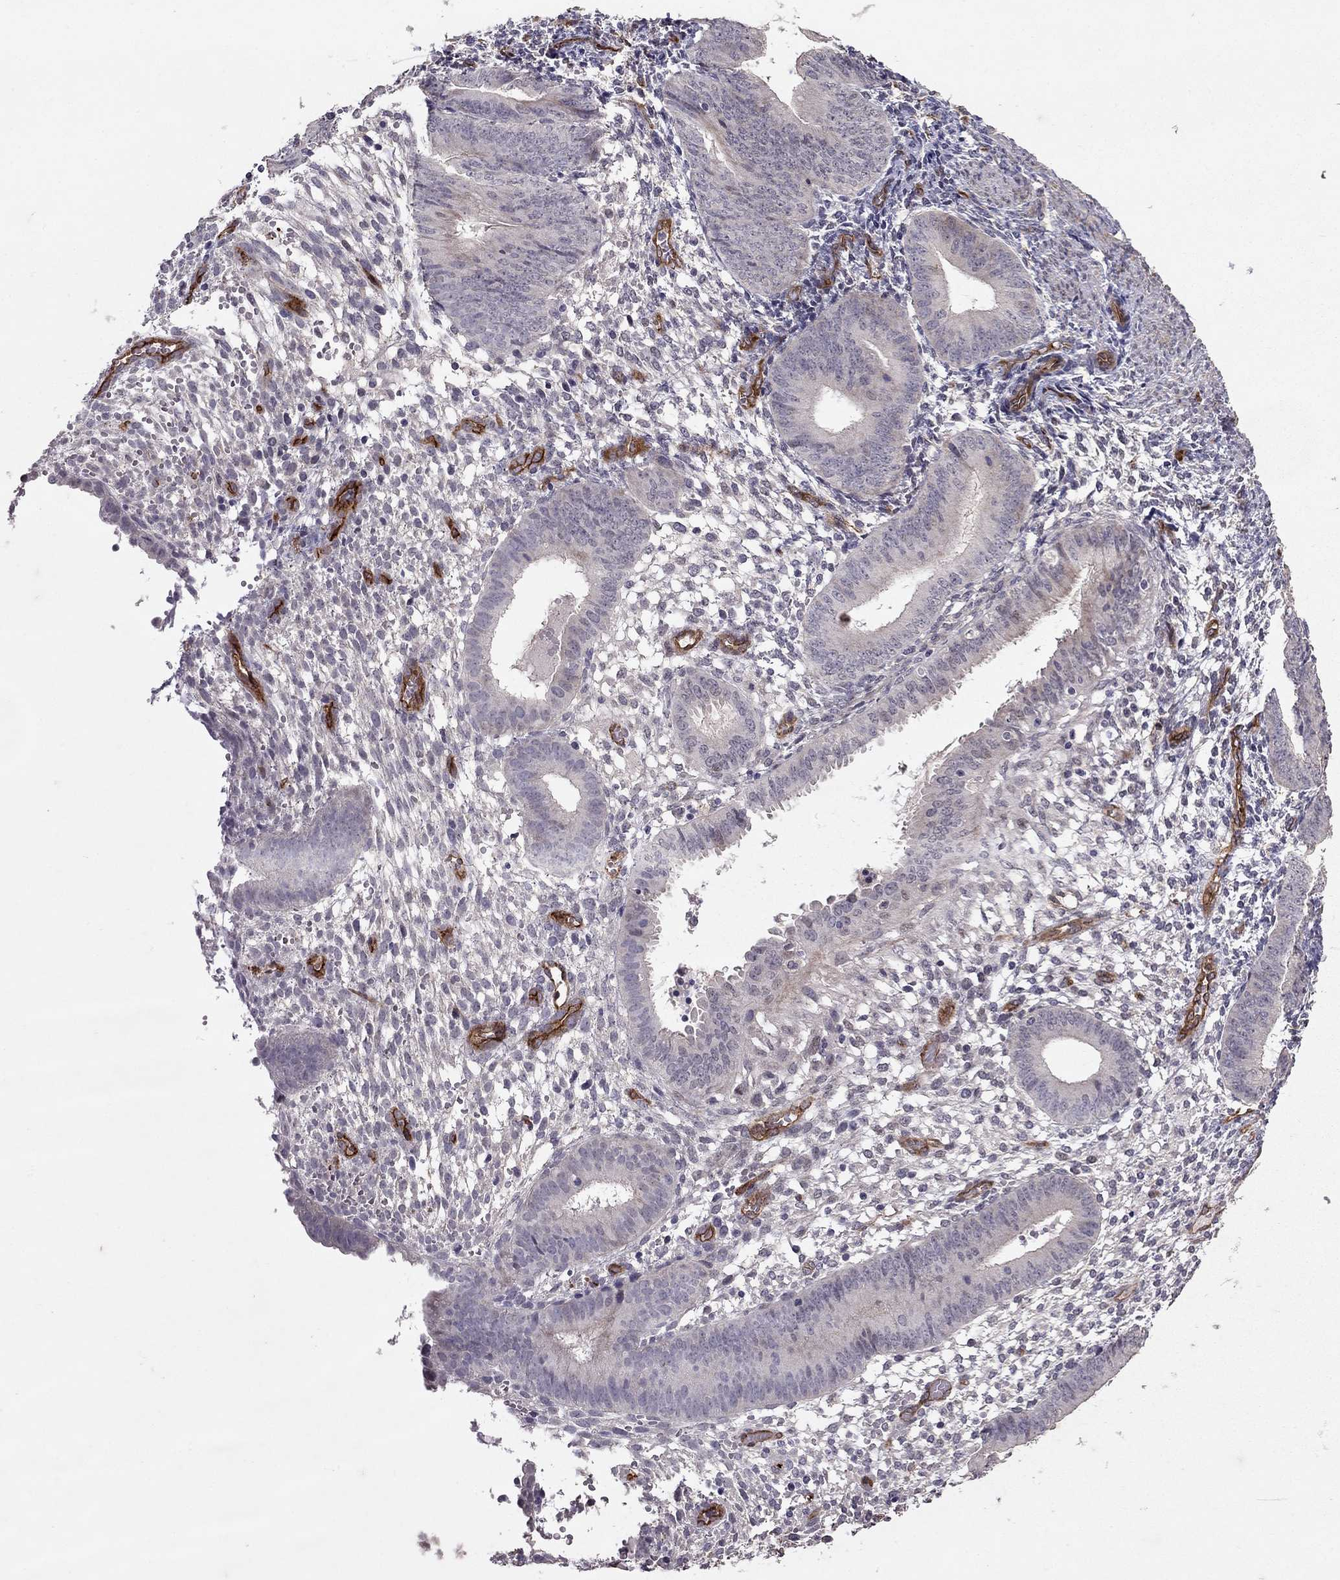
{"staining": {"intensity": "negative", "quantity": "none", "location": "none"}, "tissue": "endometrium", "cell_type": "Cells in endometrial stroma", "image_type": "normal", "snomed": [{"axis": "morphology", "description": "Normal tissue, NOS"}, {"axis": "topography", "description": "Endometrium"}], "caption": "Endometrium stained for a protein using IHC reveals no staining cells in endometrial stroma.", "gene": "RASIP1", "patient": {"sex": "female", "age": 39}}